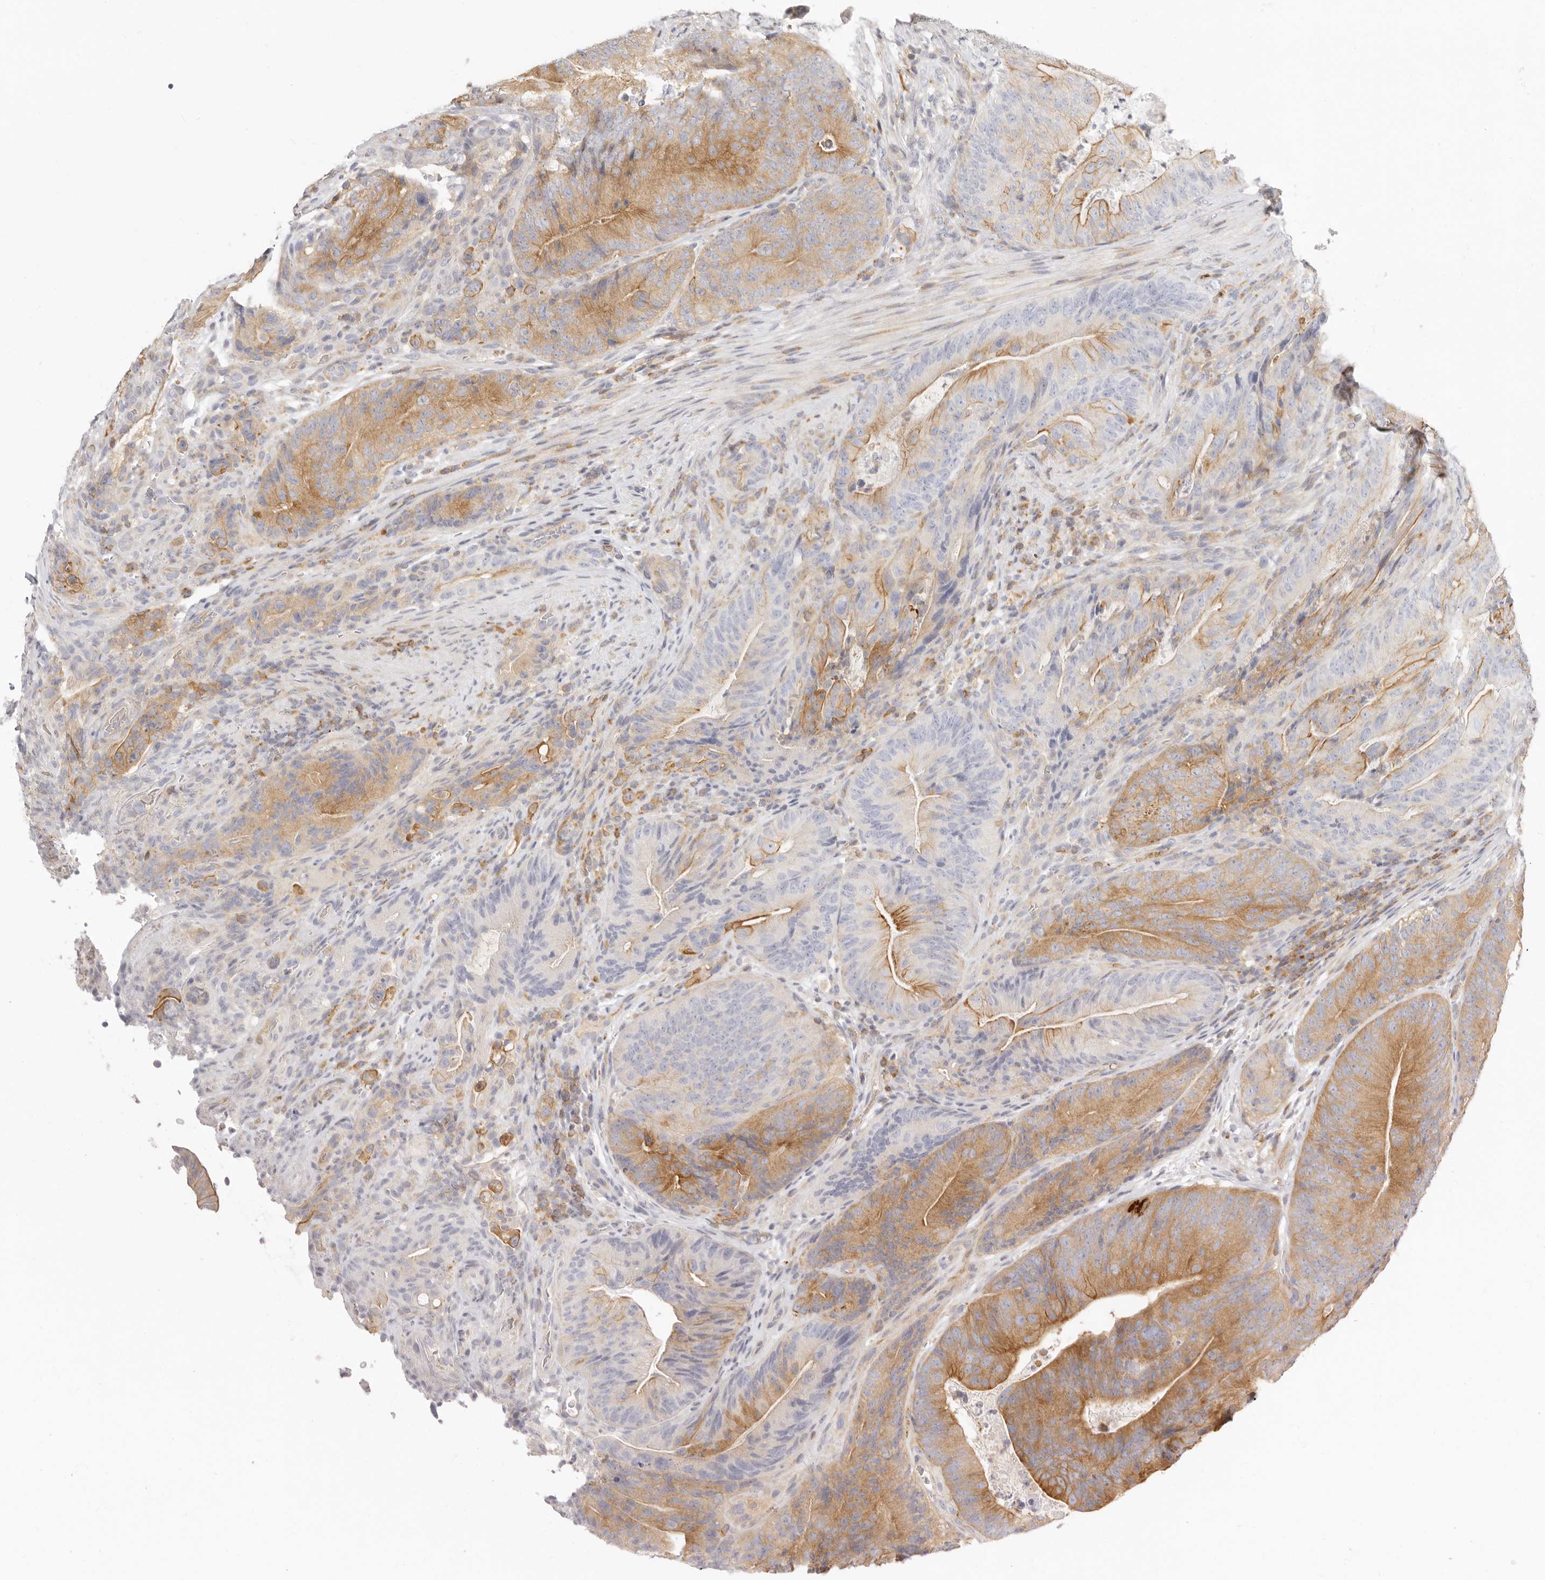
{"staining": {"intensity": "moderate", "quantity": ">75%", "location": "cytoplasmic/membranous"}, "tissue": "colorectal cancer", "cell_type": "Tumor cells", "image_type": "cancer", "snomed": [{"axis": "morphology", "description": "Normal tissue, NOS"}, {"axis": "topography", "description": "Colon"}], "caption": "Protein expression analysis of colorectal cancer displays moderate cytoplasmic/membranous positivity in approximately >75% of tumor cells.", "gene": "NIBAN1", "patient": {"sex": "female", "age": 82}}